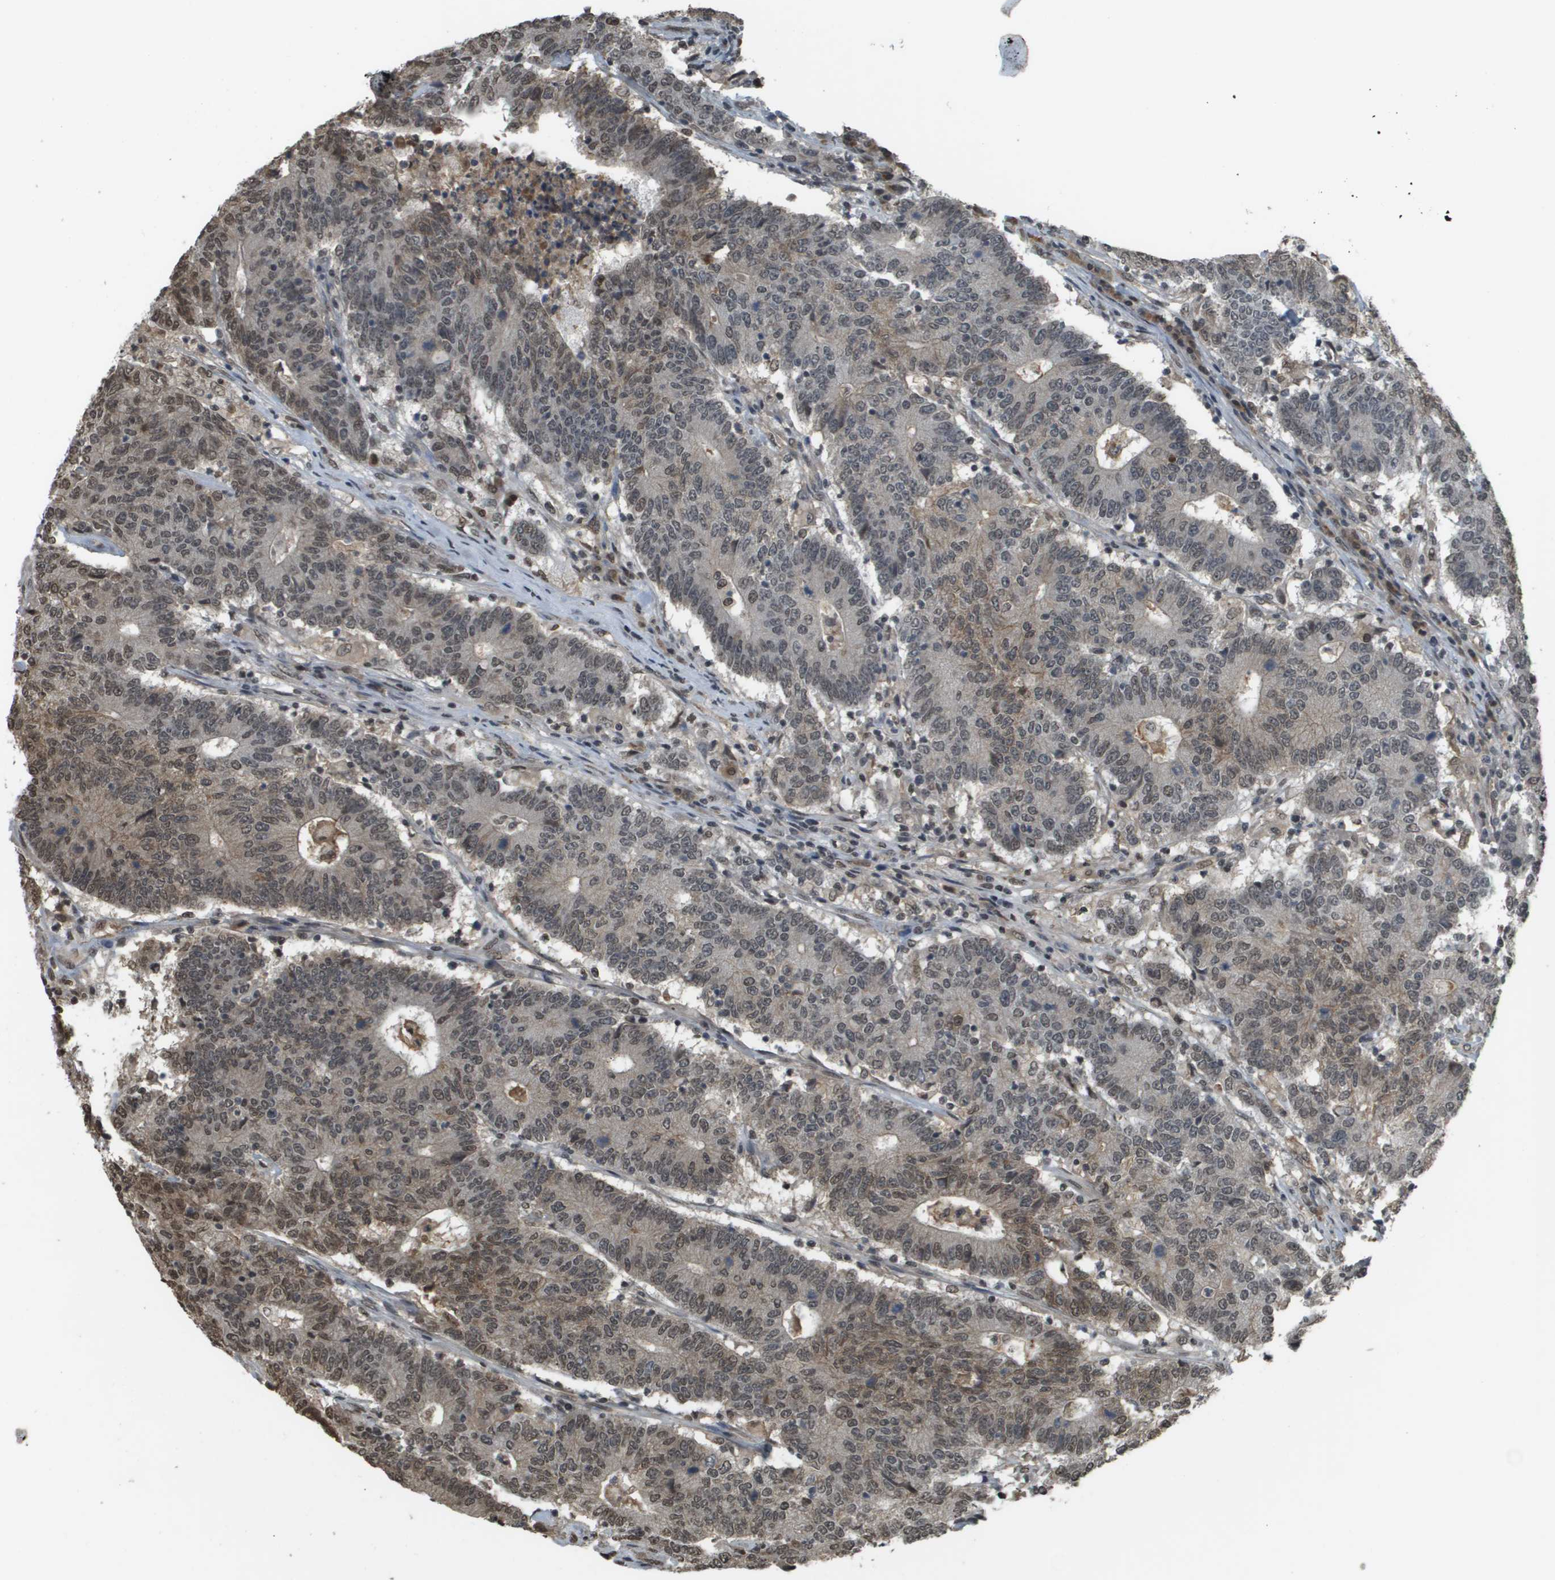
{"staining": {"intensity": "moderate", "quantity": "<25%", "location": "cytoplasmic/membranous,nuclear"}, "tissue": "colorectal cancer", "cell_type": "Tumor cells", "image_type": "cancer", "snomed": [{"axis": "morphology", "description": "Normal tissue, NOS"}, {"axis": "morphology", "description": "Adenocarcinoma, NOS"}, {"axis": "topography", "description": "Colon"}], "caption": "Moderate cytoplasmic/membranous and nuclear expression is identified in approximately <25% of tumor cells in colorectal cancer. (brown staining indicates protein expression, while blue staining denotes nuclei).", "gene": "NDRG2", "patient": {"sex": "female", "age": 75}}